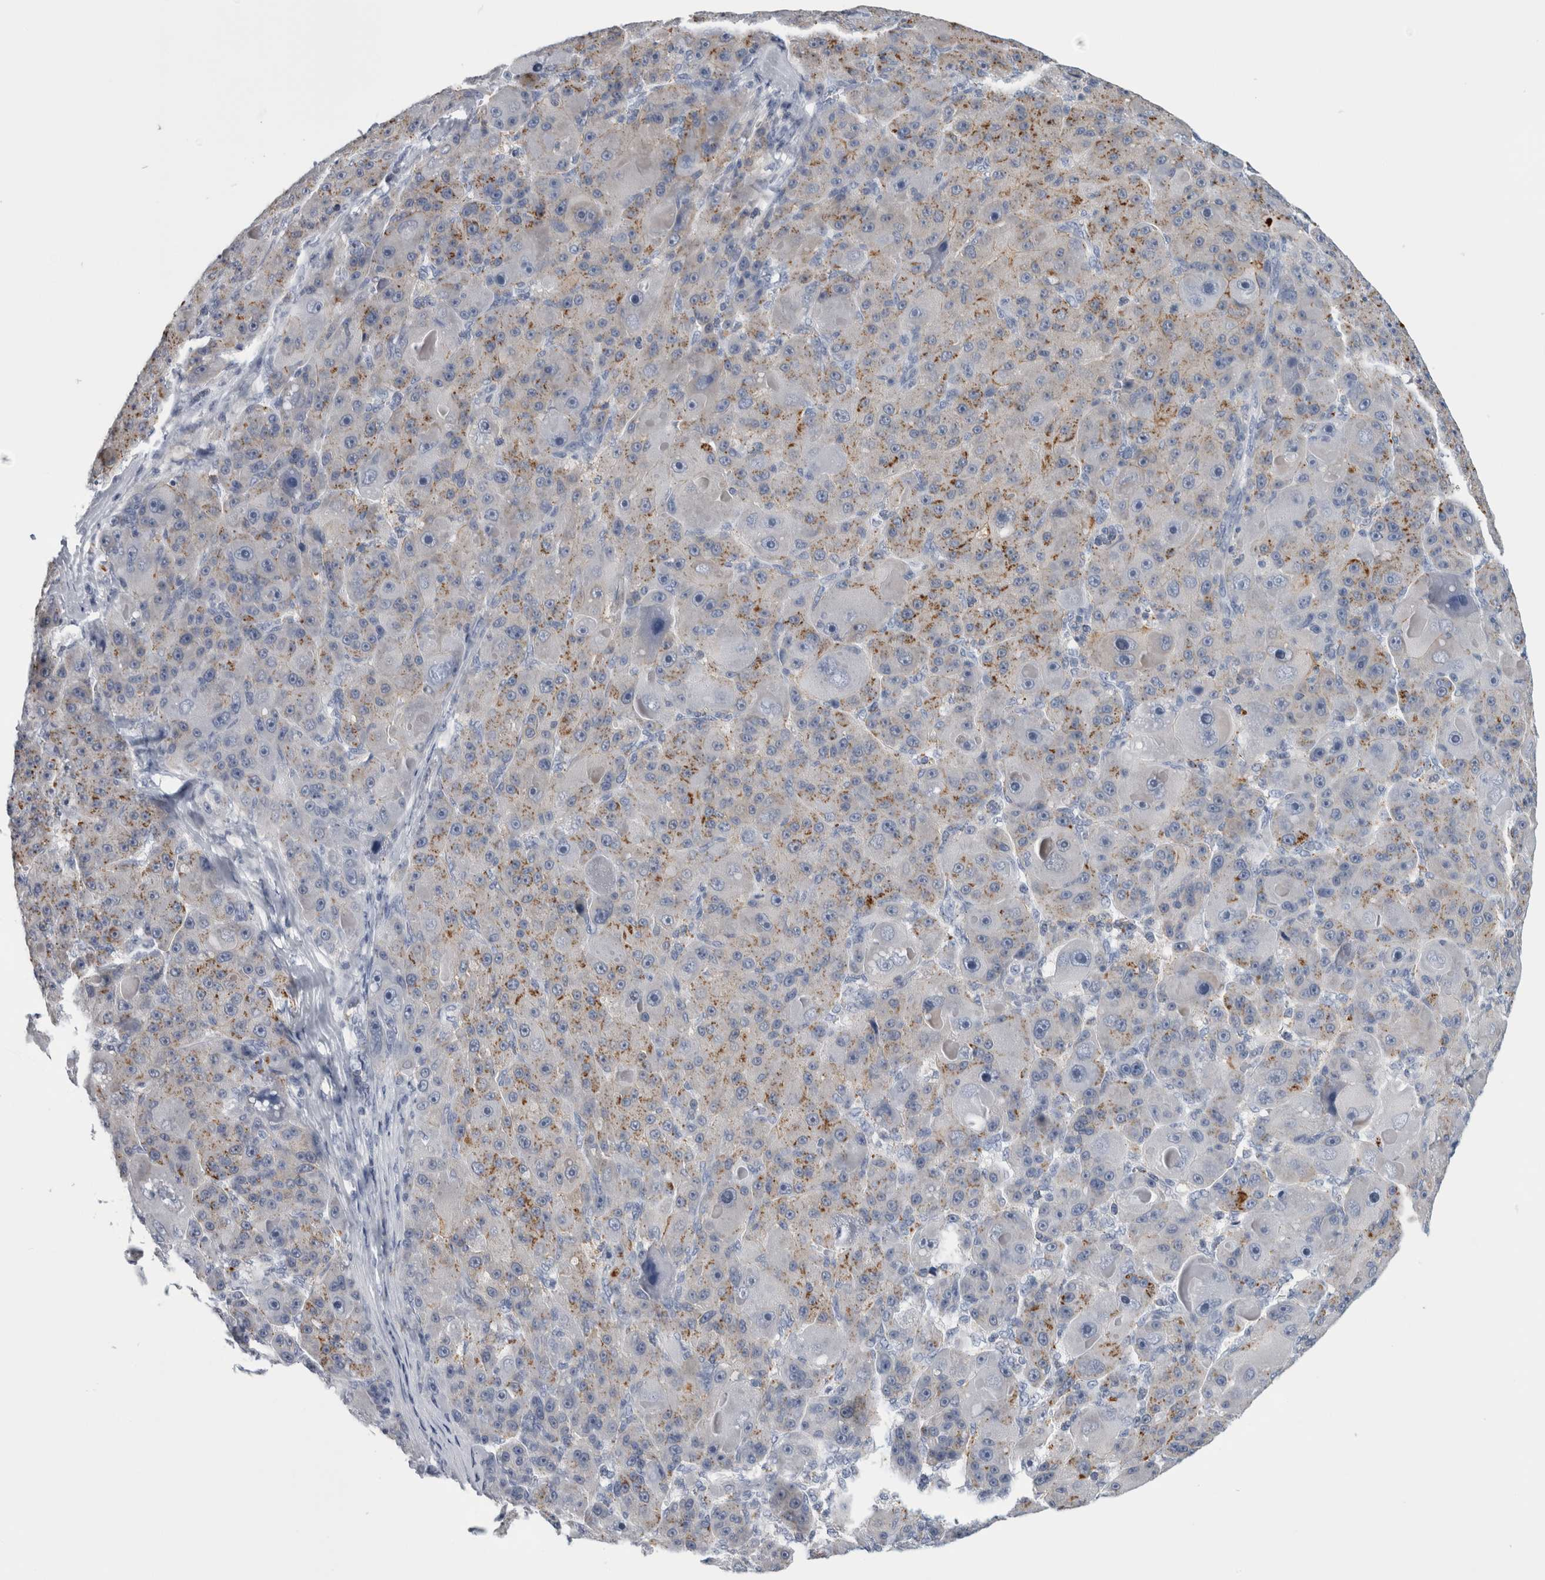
{"staining": {"intensity": "weak", "quantity": "<25%", "location": "cytoplasmic/membranous"}, "tissue": "liver cancer", "cell_type": "Tumor cells", "image_type": "cancer", "snomed": [{"axis": "morphology", "description": "Carcinoma, Hepatocellular, NOS"}, {"axis": "topography", "description": "Liver"}], "caption": "Human liver cancer stained for a protein using immunohistochemistry (IHC) reveals no expression in tumor cells.", "gene": "ANKFY1", "patient": {"sex": "male", "age": 76}}